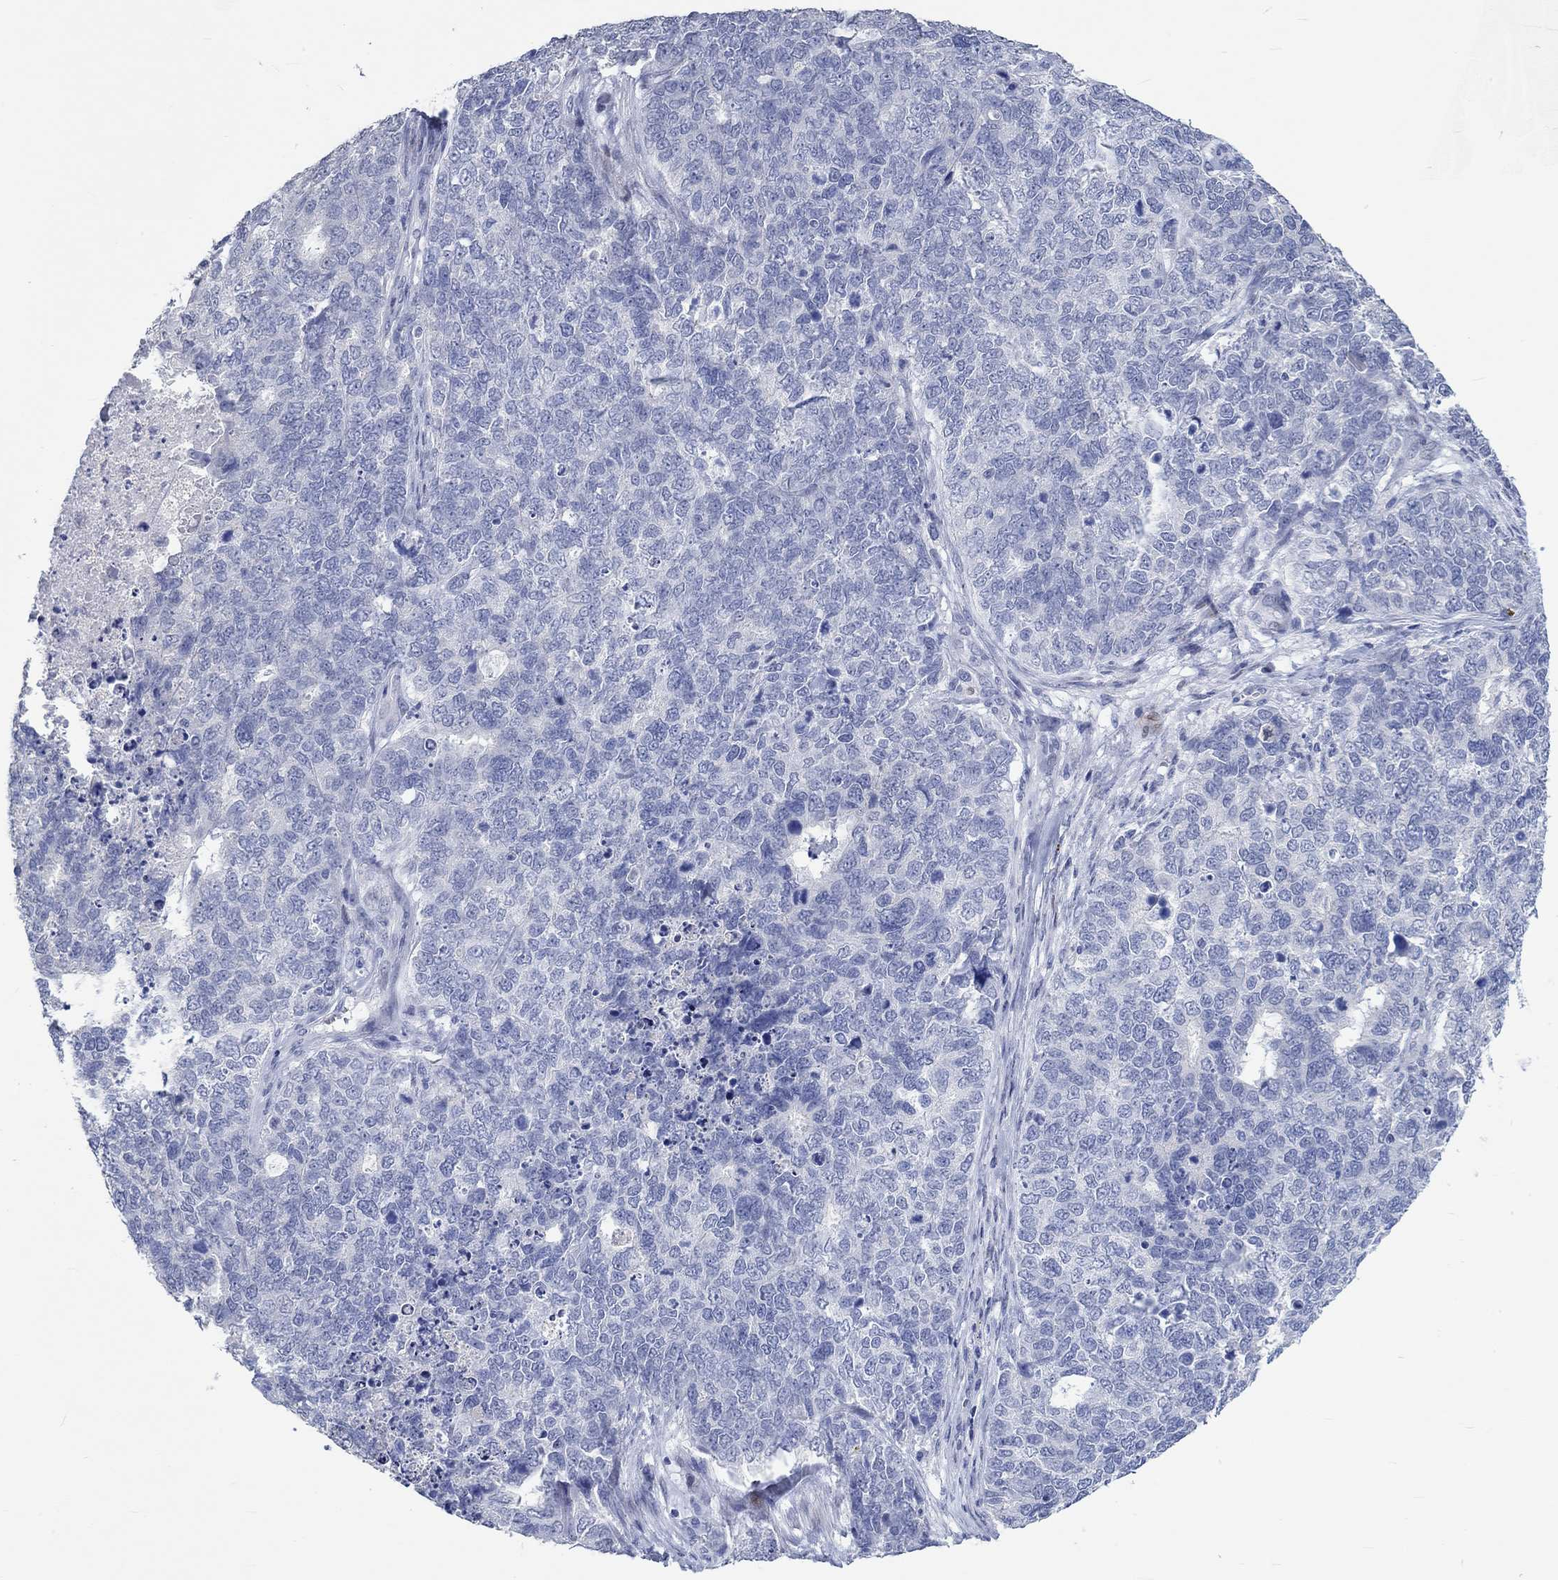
{"staining": {"intensity": "negative", "quantity": "none", "location": "none"}, "tissue": "cervical cancer", "cell_type": "Tumor cells", "image_type": "cancer", "snomed": [{"axis": "morphology", "description": "Squamous cell carcinoma, NOS"}, {"axis": "topography", "description": "Cervix"}], "caption": "IHC of squamous cell carcinoma (cervical) exhibits no staining in tumor cells.", "gene": "C4orf47", "patient": {"sex": "female", "age": 63}}